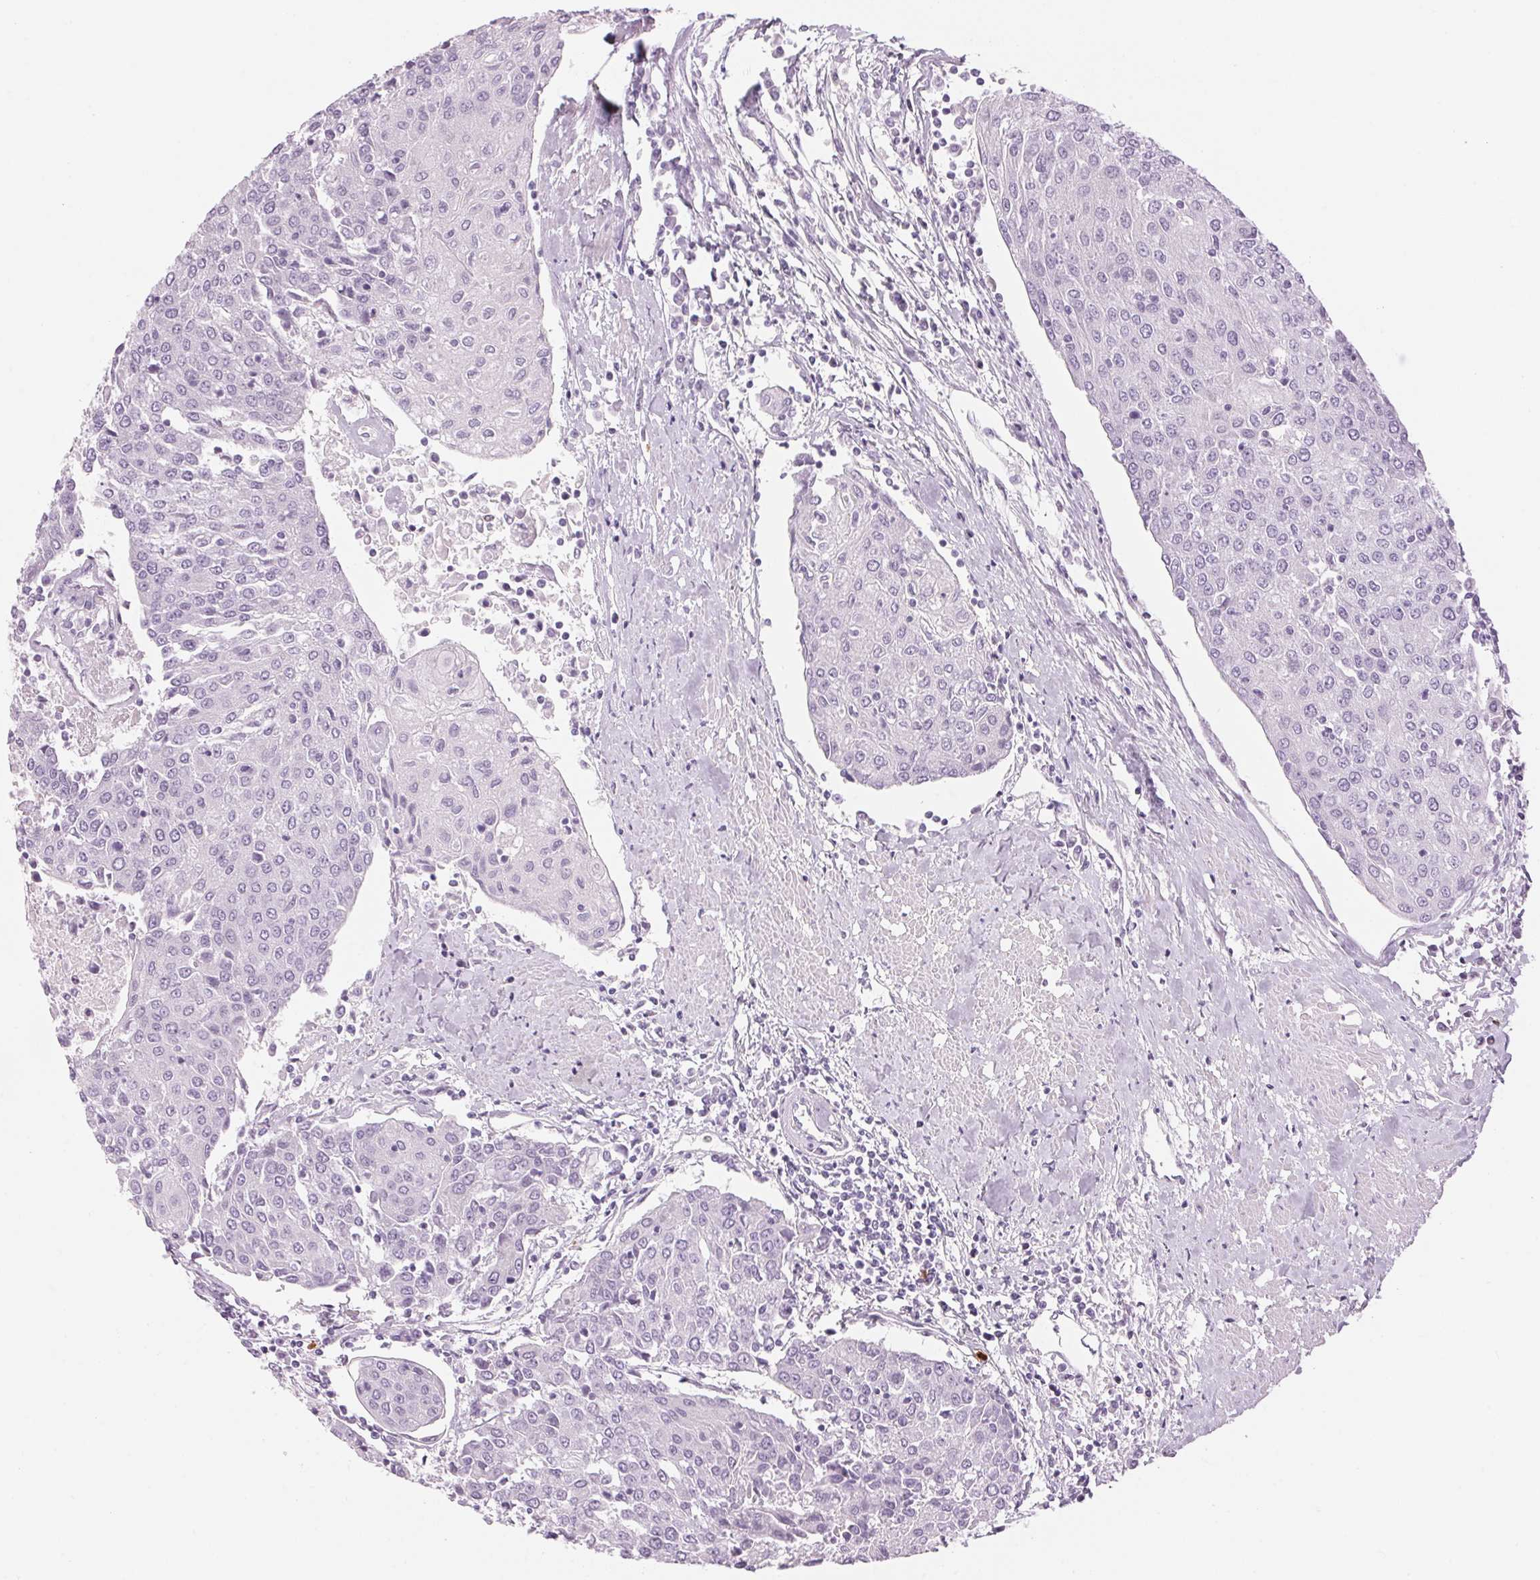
{"staining": {"intensity": "negative", "quantity": "none", "location": "none"}, "tissue": "urothelial cancer", "cell_type": "Tumor cells", "image_type": "cancer", "snomed": [{"axis": "morphology", "description": "Urothelial carcinoma, High grade"}, {"axis": "topography", "description": "Urinary bladder"}], "caption": "This is a photomicrograph of immunohistochemistry (IHC) staining of urothelial cancer, which shows no positivity in tumor cells.", "gene": "KLK7", "patient": {"sex": "female", "age": 85}}